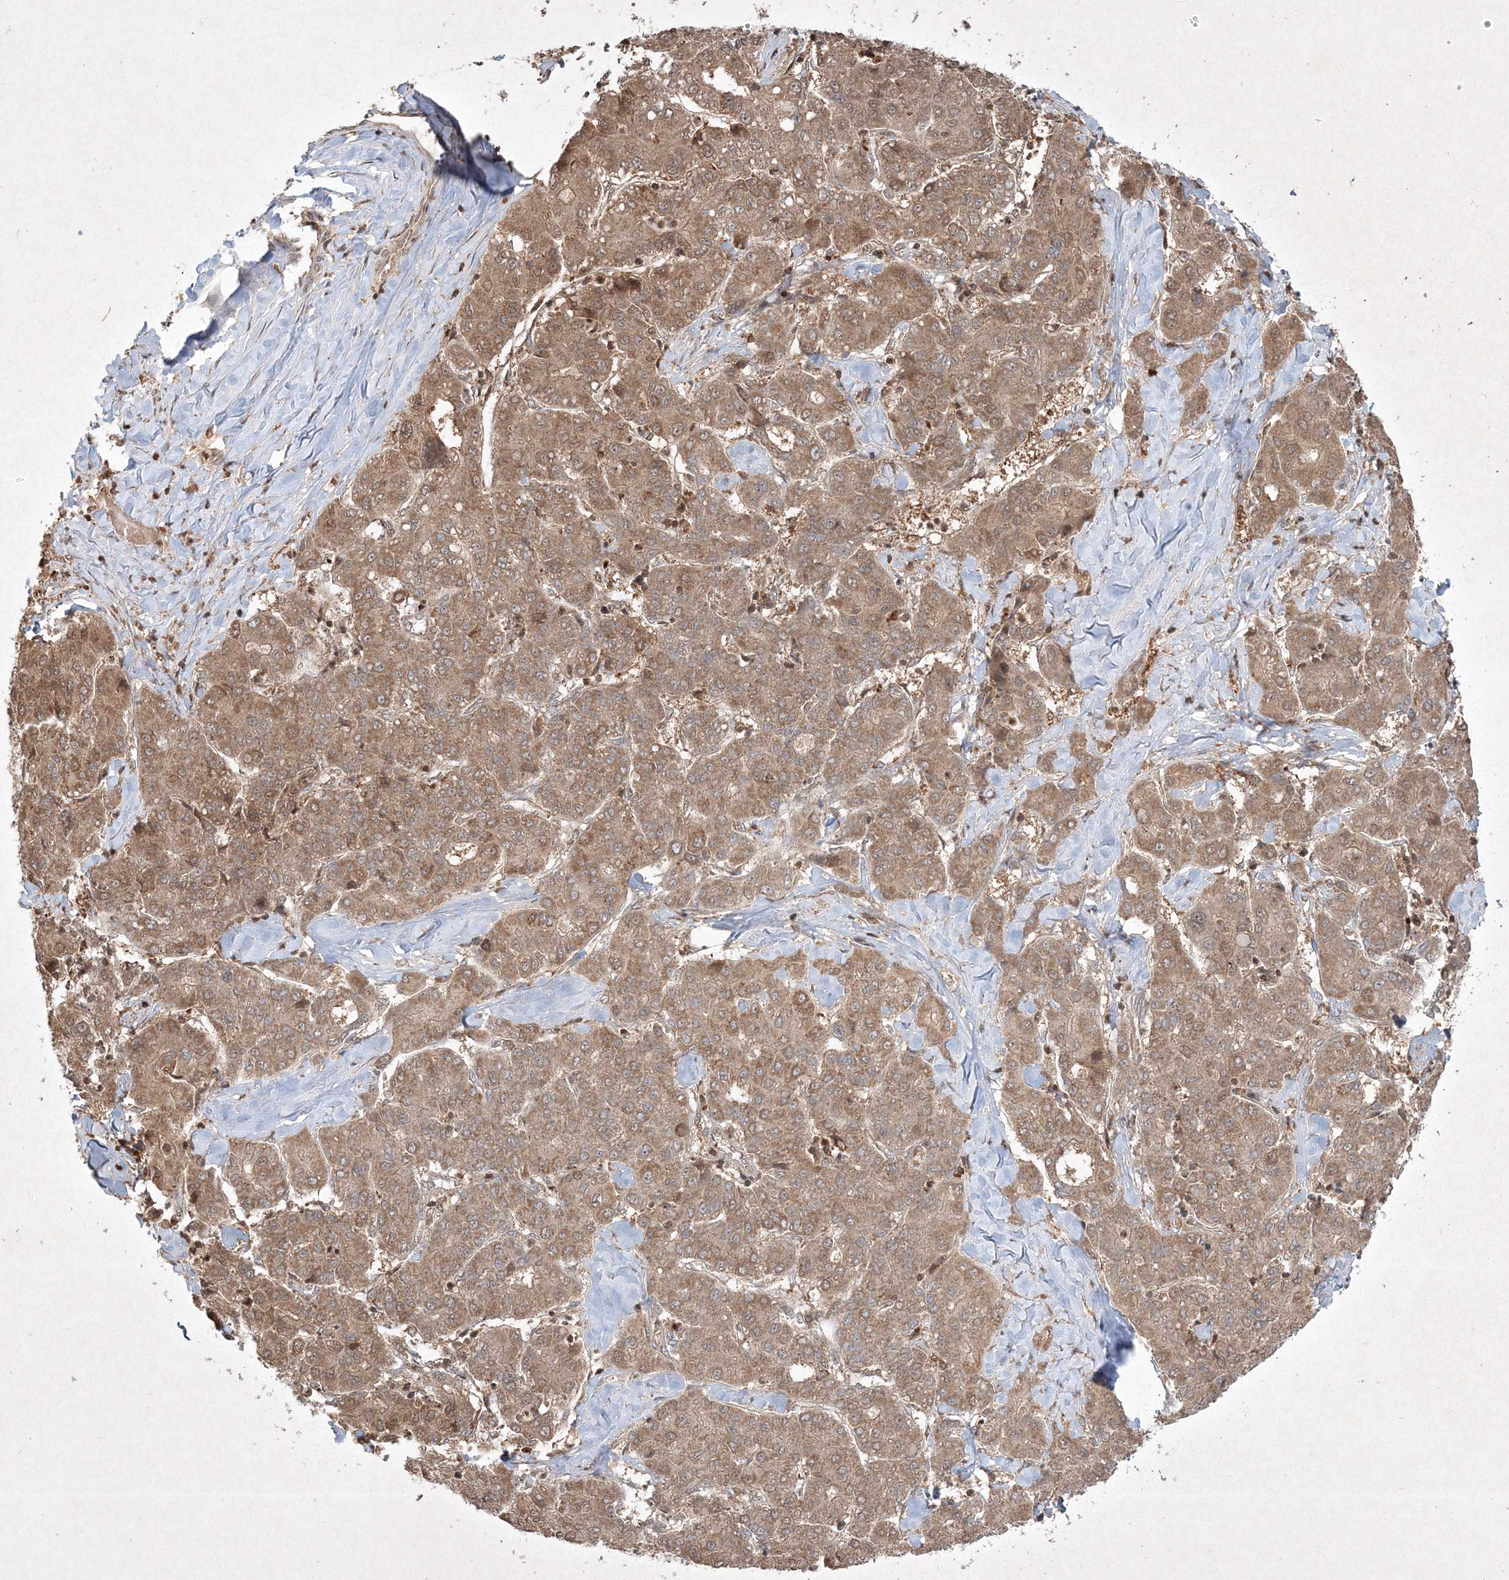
{"staining": {"intensity": "moderate", "quantity": ">75%", "location": "cytoplasmic/membranous"}, "tissue": "liver cancer", "cell_type": "Tumor cells", "image_type": "cancer", "snomed": [{"axis": "morphology", "description": "Carcinoma, Hepatocellular, NOS"}, {"axis": "topography", "description": "Liver"}], "caption": "Human liver cancer (hepatocellular carcinoma) stained with a protein marker exhibits moderate staining in tumor cells.", "gene": "PLTP", "patient": {"sex": "male", "age": 65}}